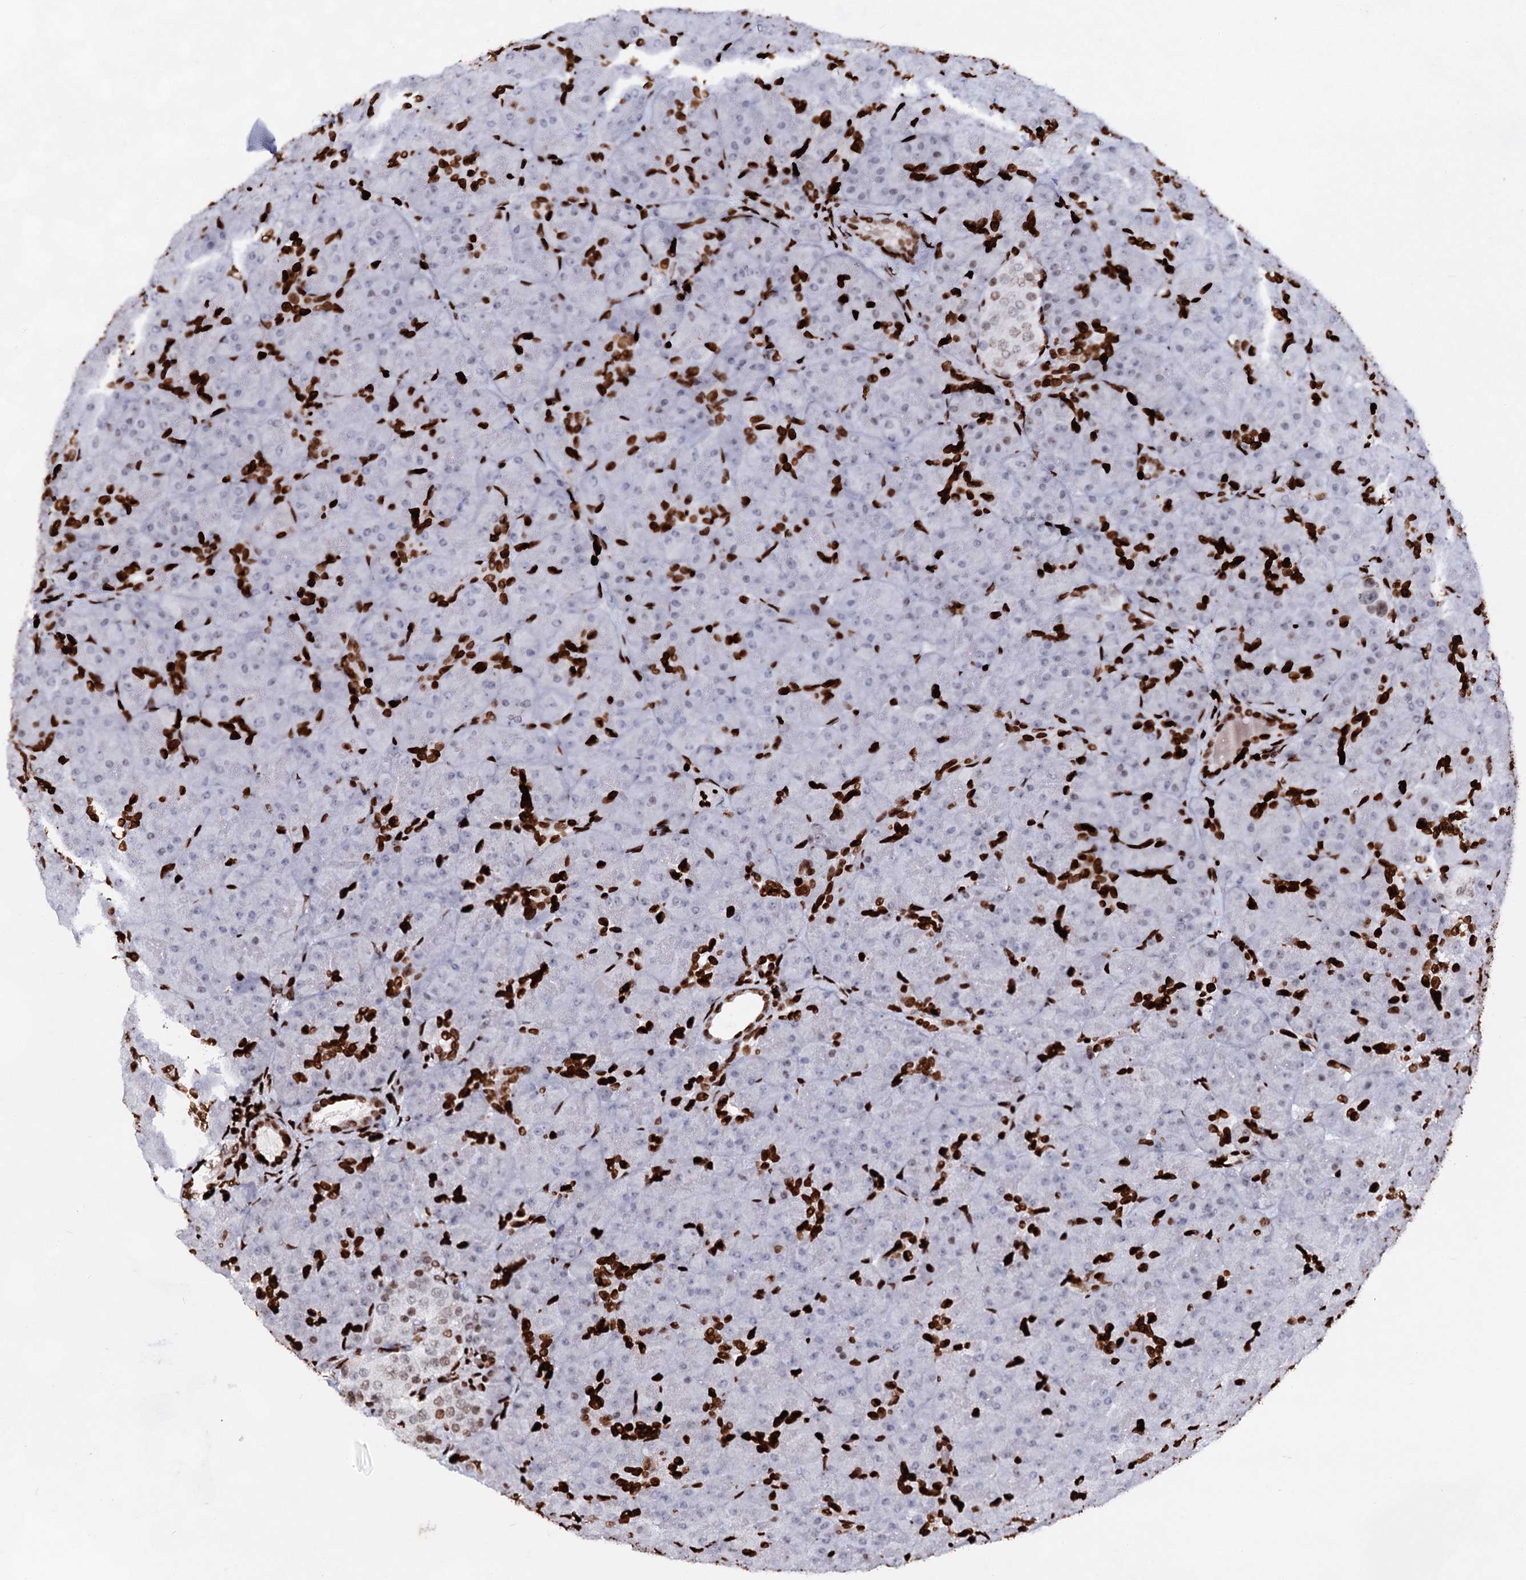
{"staining": {"intensity": "strong", "quantity": "<25%", "location": "nuclear"}, "tissue": "pancreas", "cell_type": "Exocrine glandular cells", "image_type": "normal", "snomed": [{"axis": "morphology", "description": "Normal tissue, NOS"}, {"axis": "topography", "description": "Pancreas"}], "caption": "Immunohistochemistry (DAB) staining of unremarkable pancreas reveals strong nuclear protein staining in about <25% of exocrine glandular cells. (DAB (3,3'-diaminobenzidine) IHC, brown staining for protein, blue staining for nuclei).", "gene": "HMGB2", "patient": {"sex": "male", "age": 66}}